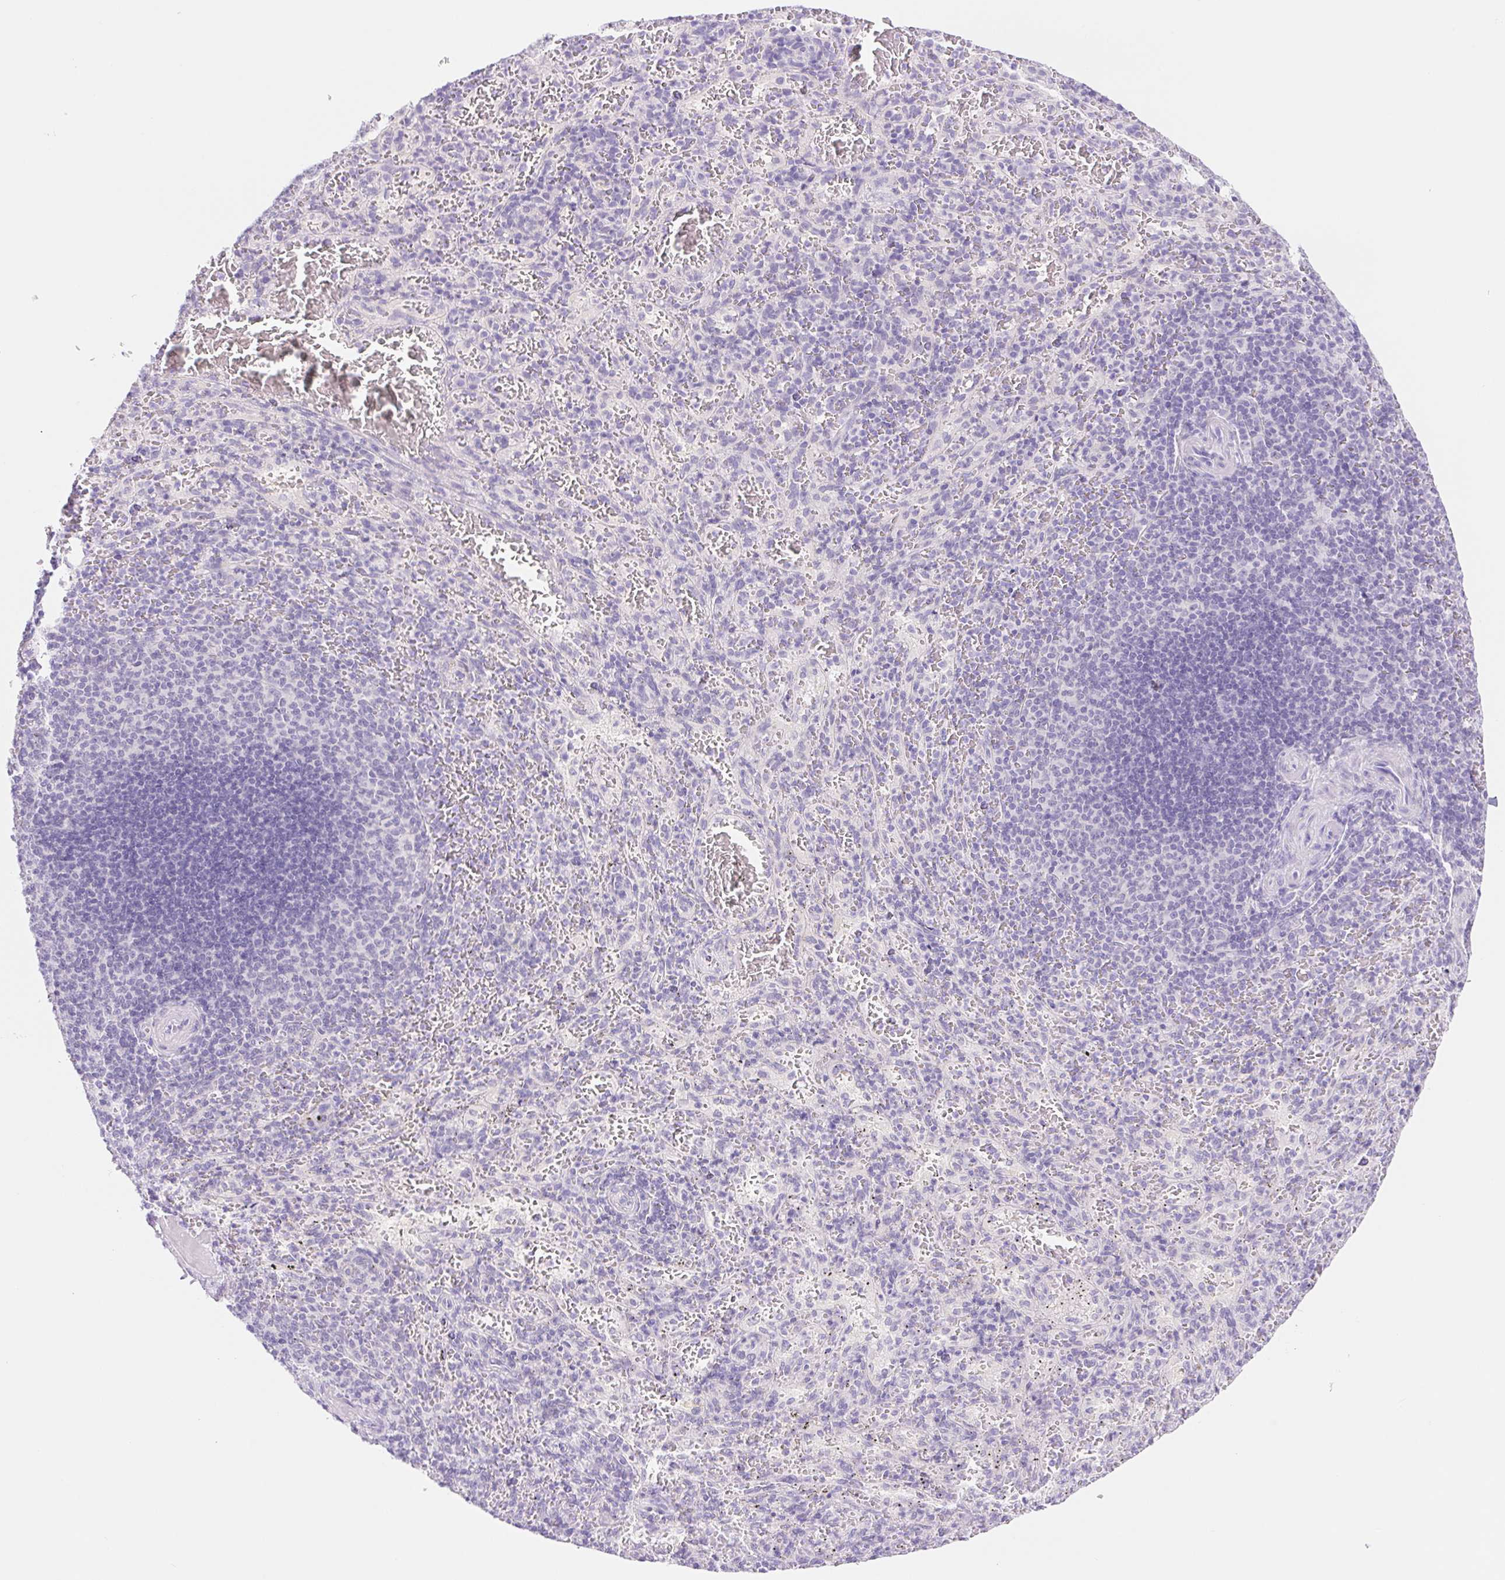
{"staining": {"intensity": "negative", "quantity": "none", "location": "none"}, "tissue": "spleen", "cell_type": "Cells in red pulp", "image_type": "normal", "snomed": [{"axis": "morphology", "description": "Normal tissue, NOS"}, {"axis": "topography", "description": "Spleen"}], "caption": "Immunohistochemical staining of unremarkable spleen demonstrates no significant staining in cells in red pulp.", "gene": "DYNC2LI1", "patient": {"sex": "male", "age": 57}}